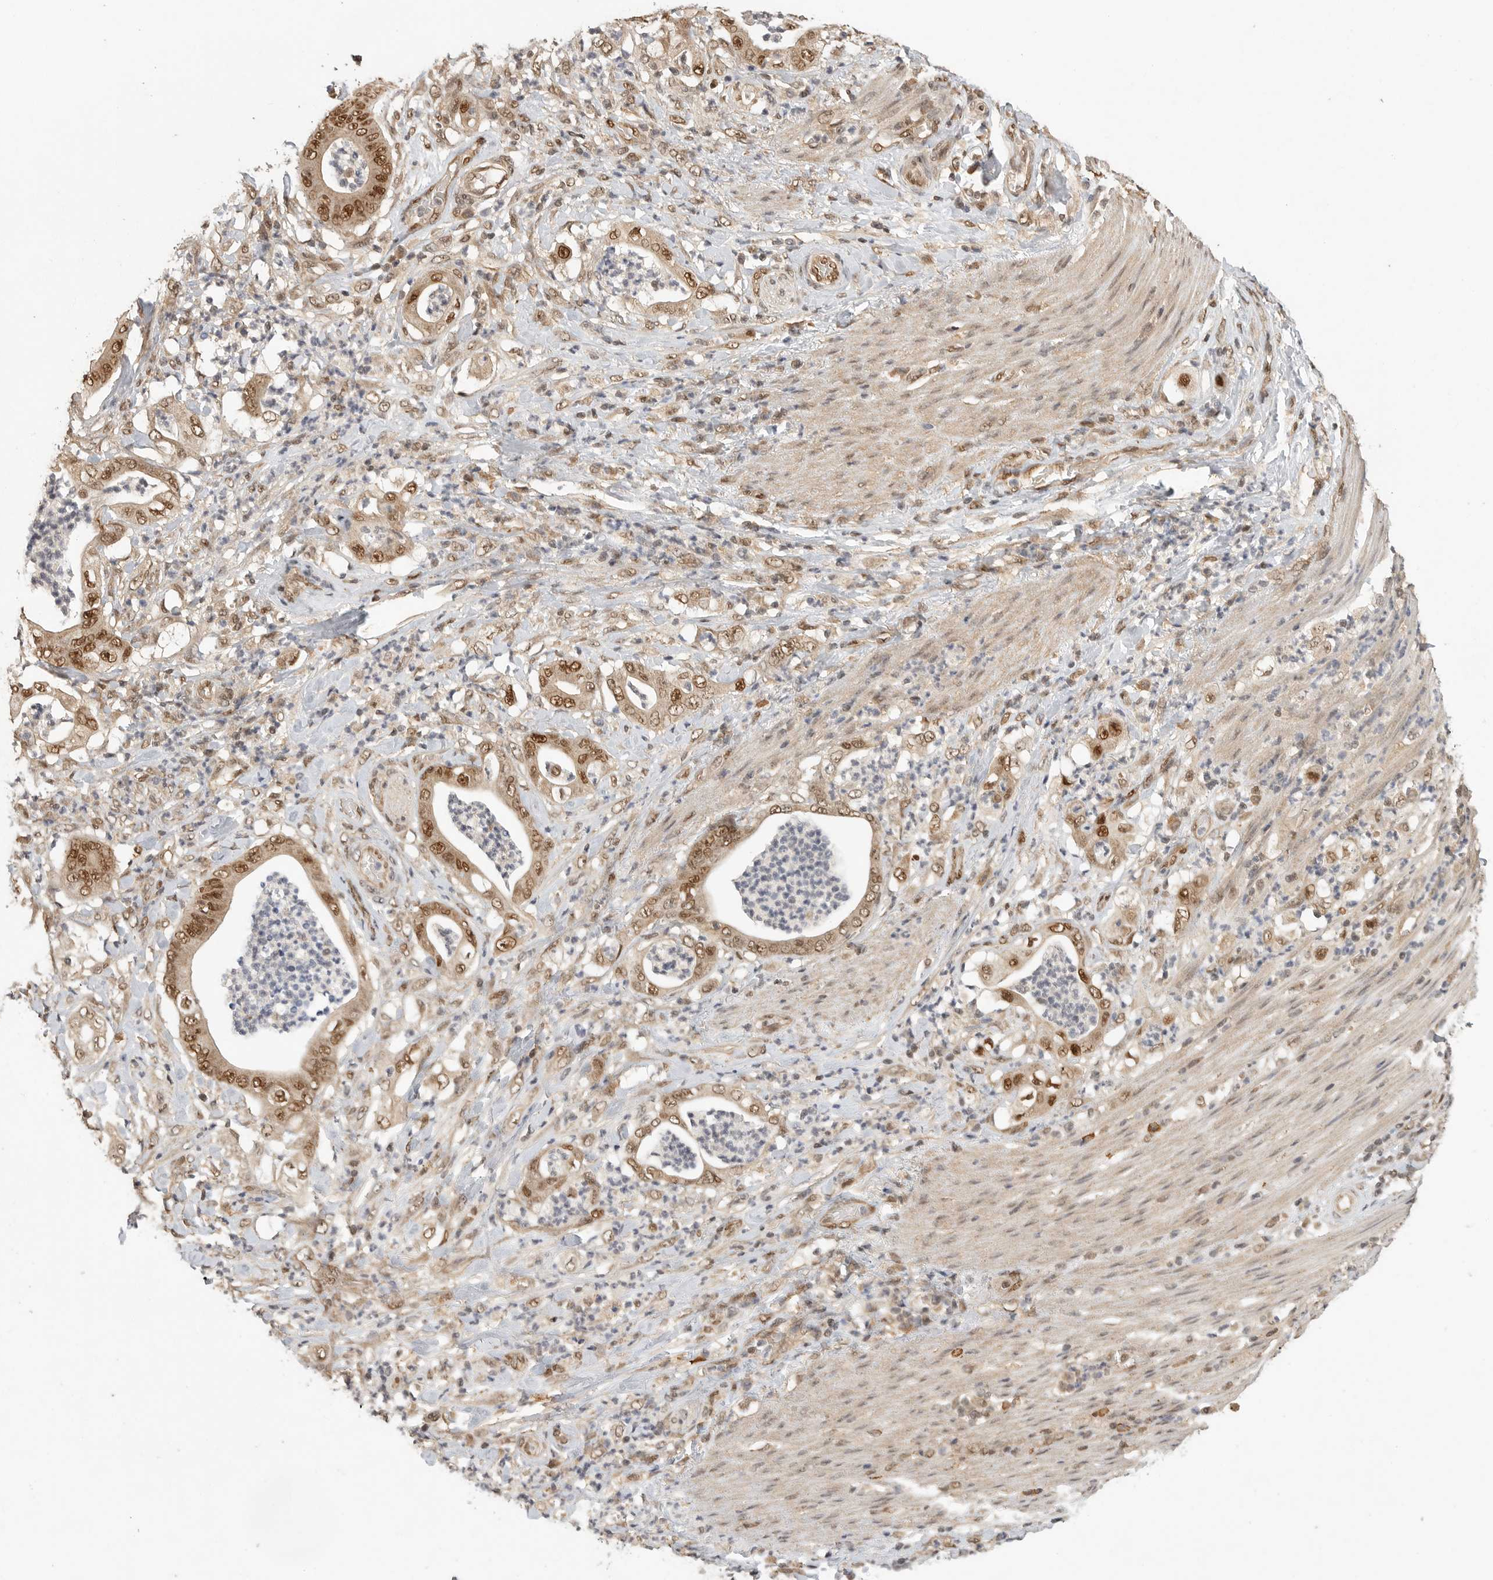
{"staining": {"intensity": "moderate", "quantity": ">75%", "location": "cytoplasmic/membranous,nuclear"}, "tissue": "stomach cancer", "cell_type": "Tumor cells", "image_type": "cancer", "snomed": [{"axis": "morphology", "description": "Adenocarcinoma, NOS"}, {"axis": "topography", "description": "Stomach"}], "caption": "Protein staining of stomach cancer tissue displays moderate cytoplasmic/membranous and nuclear positivity in approximately >75% of tumor cells. (brown staining indicates protein expression, while blue staining denotes nuclei).", "gene": "DFFA", "patient": {"sex": "female", "age": 73}}